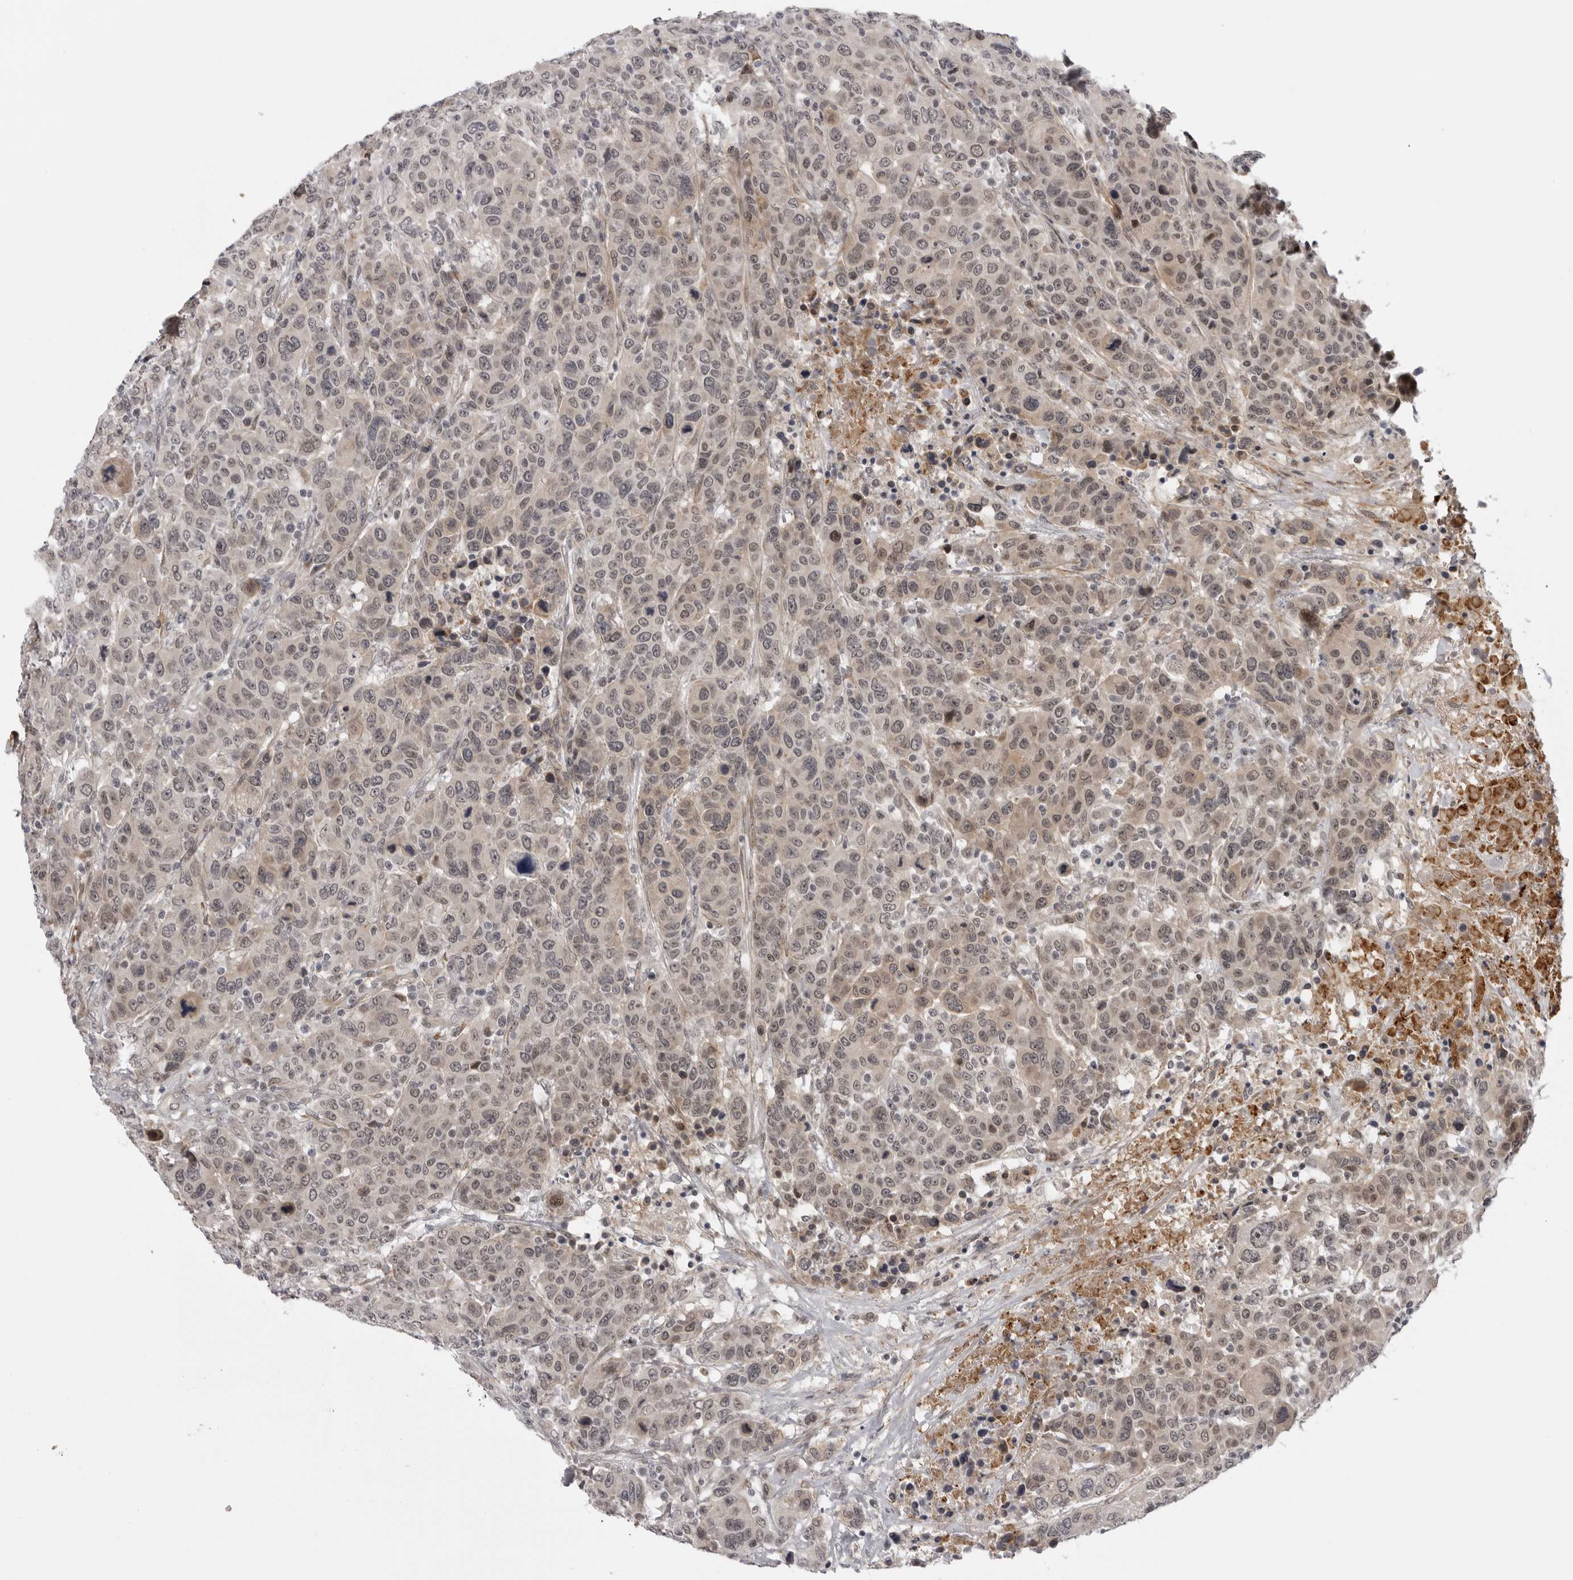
{"staining": {"intensity": "moderate", "quantity": ">75%", "location": "nuclear"}, "tissue": "breast cancer", "cell_type": "Tumor cells", "image_type": "cancer", "snomed": [{"axis": "morphology", "description": "Duct carcinoma"}, {"axis": "topography", "description": "Breast"}], "caption": "The histopathology image reveals immunohistochemical staining of breast cancer. There is moderate nuclear positivity is seen in about >75% of tumor cells.", "gene": "ALPK2", "patient": {"sex": "female", "age": 37}}